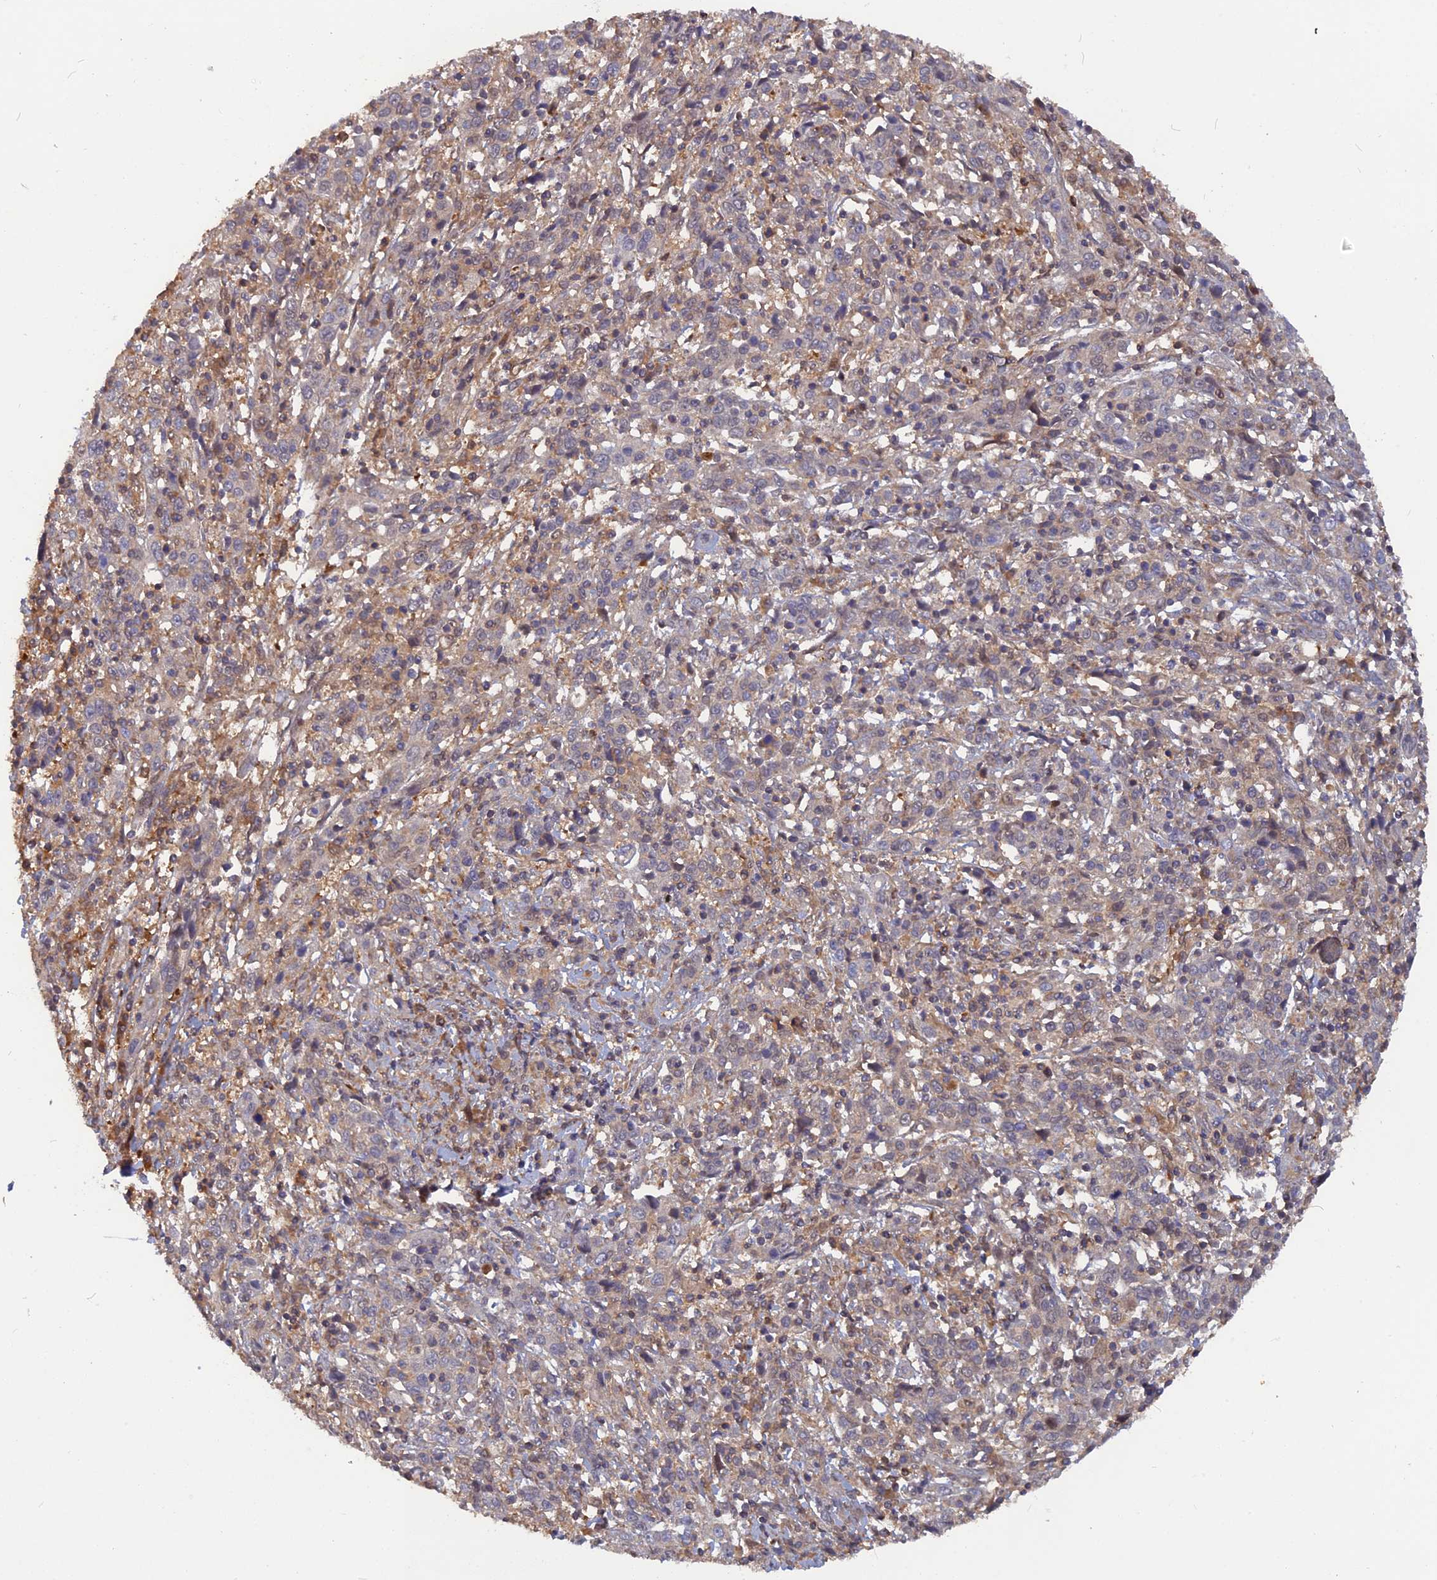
{"staining": {"intensity": "weak", "quantity": "<25%", "location": "cytoplasmic/membranous"}, "tissue": "cervical cancer", "cell_type": "Tumor cells", "image_type": "cancer", "snomed": [{"axis": "morphology", "description": "Squamous cell carcinoma, NOS"}, {"axis": "topography", "description": "Cervix"}], "caption": "A high-resolution image shows immunohistochemistry staining of squamous cell carcinoma (cervical), which shows no significant staining in tumor cells.", "gene": "BLVRA", "patient": {"sex": "female", "age": 46}}